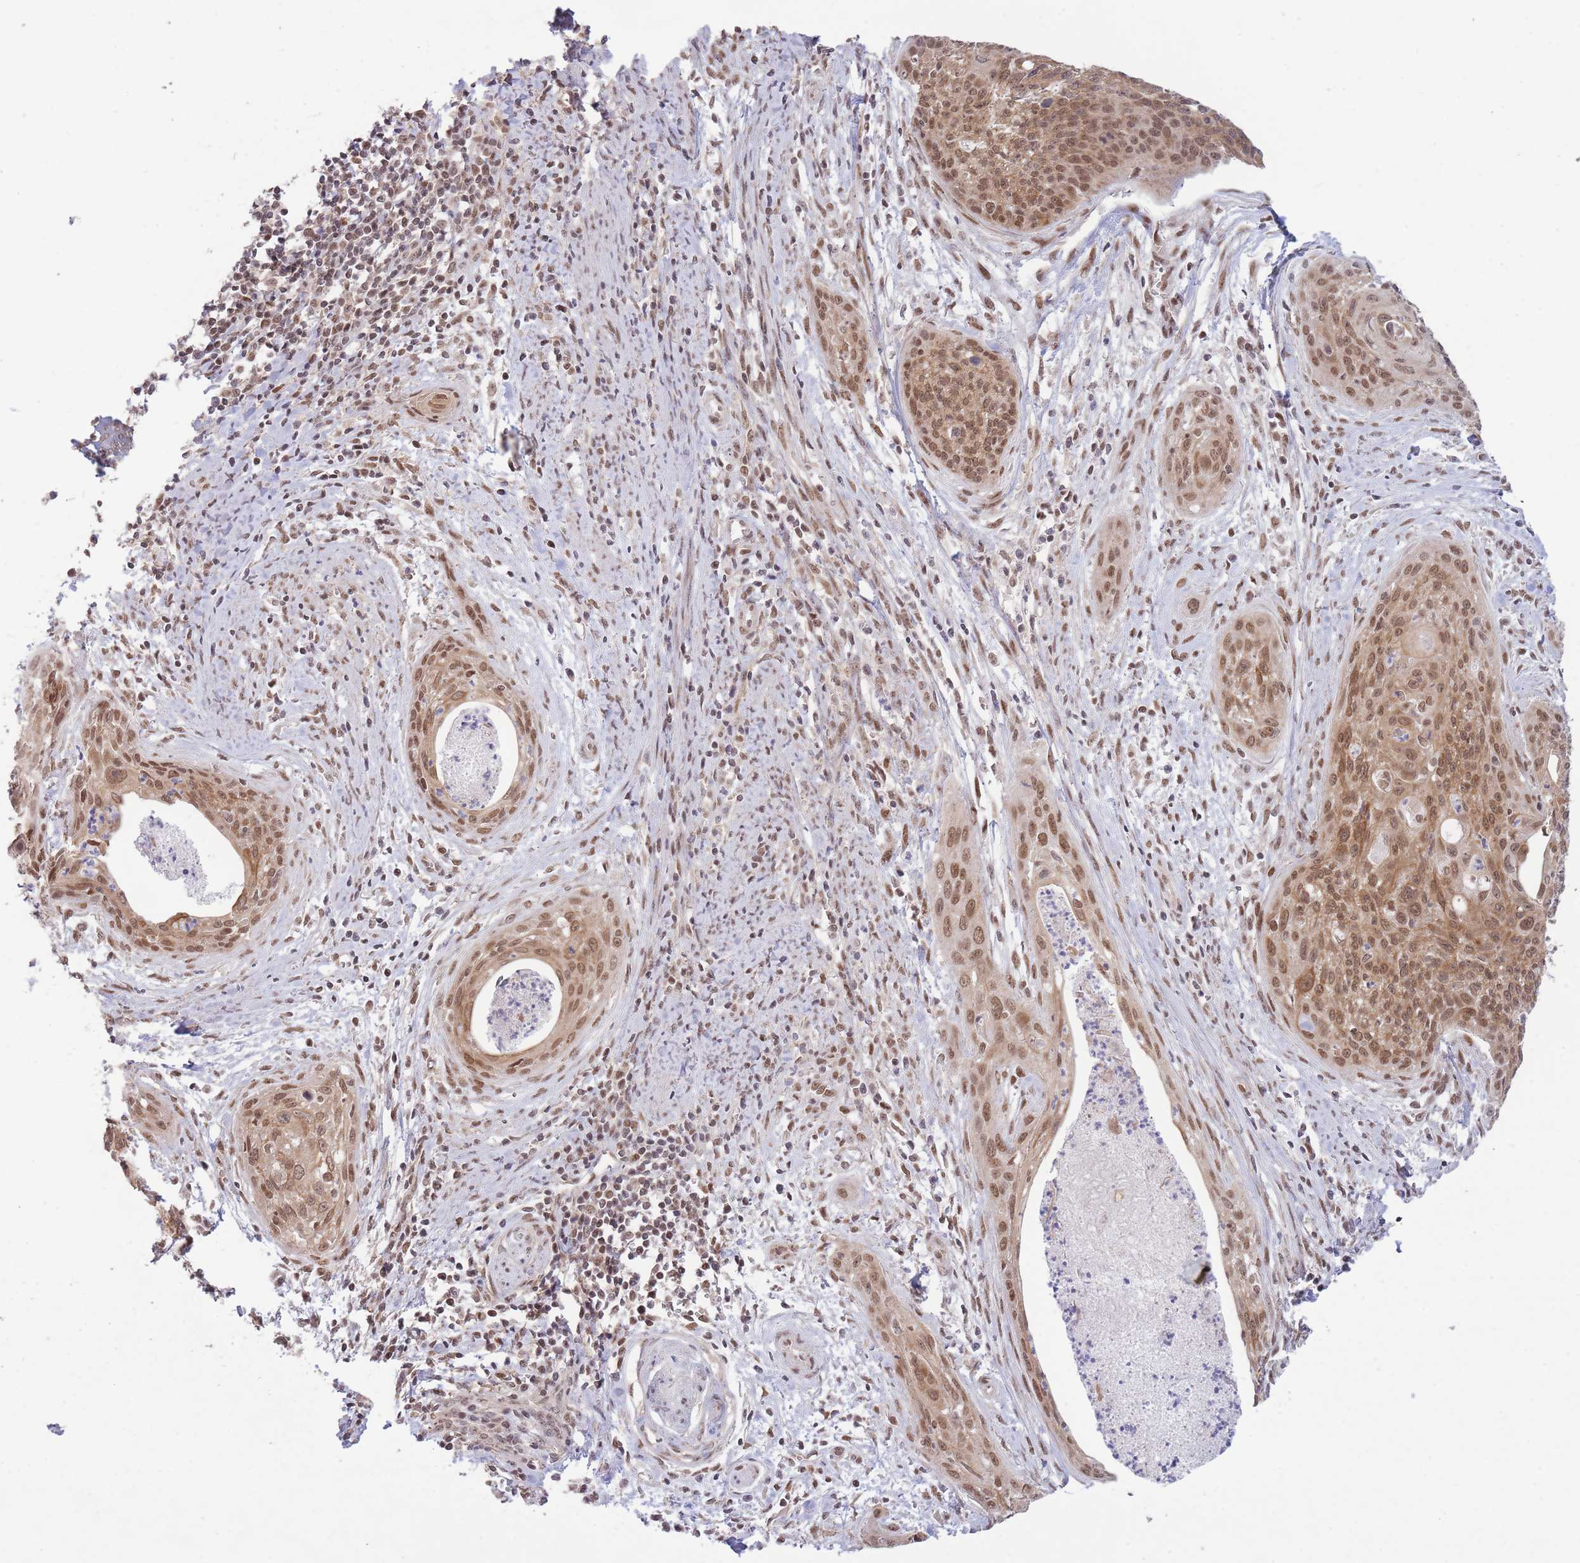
{"staining": {"intensity": "moderate", "quantity": ">75%", "location": "cytoplasmic/membranous,nuclear"}, "tissue": "cervical cancer", "cell_type": "Tumor cells", "image_type": "cancer", "snomed": [{"axis": "morphology", "description": "Squamous cell carcinoma, NOS"}, {"axis": "topography", "description": "Cervix"}], "caption": "Protein expression analysis of cervical cancer exhibits moderate cytoplasmic/membranous and nuclear positivity in about >75% of tumor cells.", "gene": "CARD8", "patient": {"sex": "female", "age": 55}}